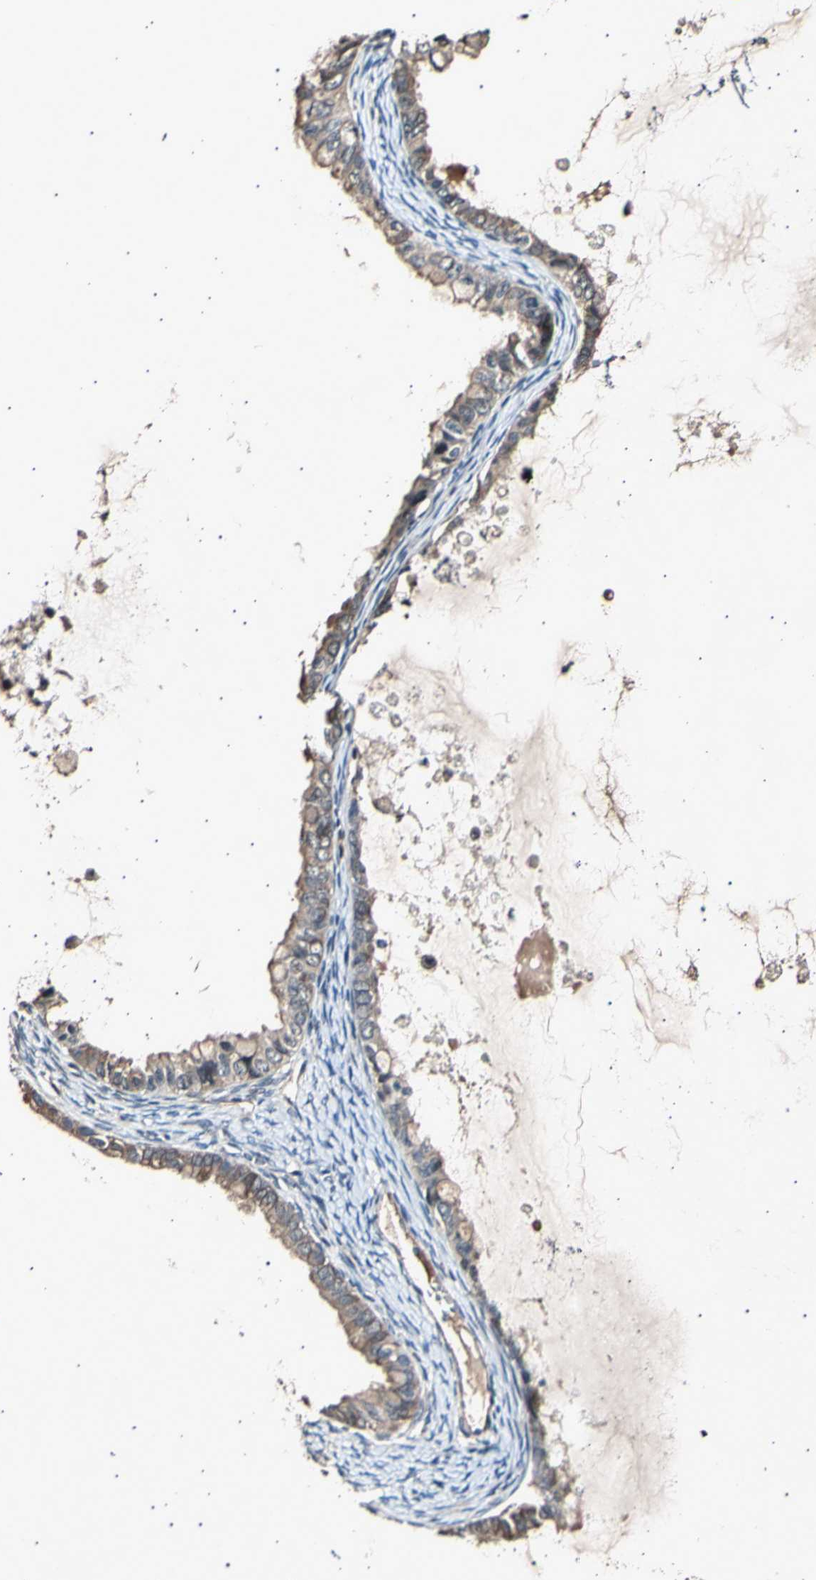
{"staining": {"intensity": "moderate", "quantity": ">75%", "location": "cytoplasmic/membranous"}, "tissue": "ovarian cancer", "cell_type": "Tumor cells", "image_type": "cancer", "snomed": [{"axis": "morphology", "description": "Cystadenocarcinoma, mucinous, NOS"}, {"axis": "topography", "description": "Ovary"}], "caption": "Immunohistochemistry histopathology image of neoplastic tissue: human mucinous cystadenocarcinoma (ovarian) stained using immunohistochemistry (IHC) reveals medium levels of moderate protein expression localized specifically in the cytoplasmic/membranous of tumor cells, appearing as a cytoplasmic/membranous brown color.", "gene": "ADCY3", "patient": {"sex": "female", "age": 80}}